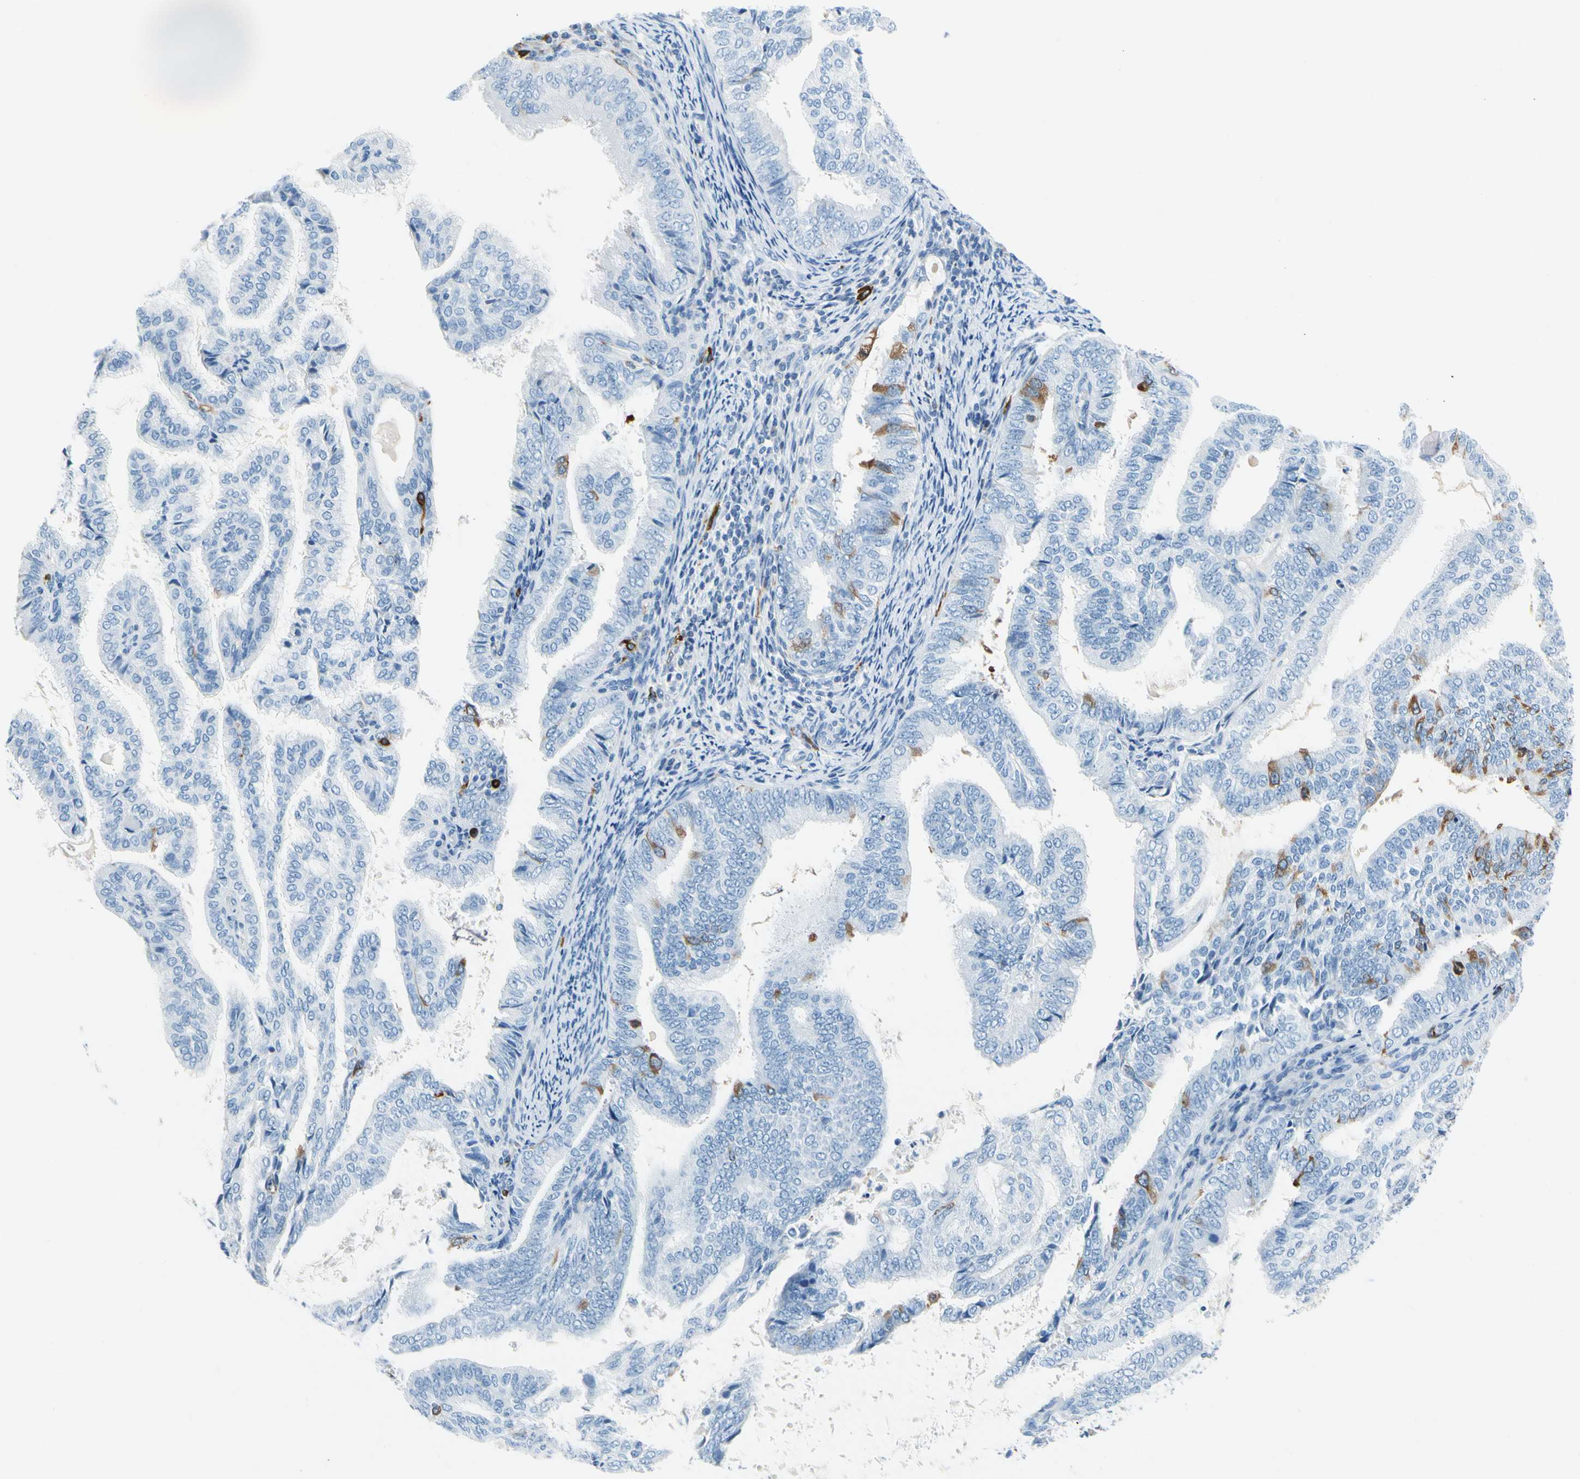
{"staining": {"intensity": "moderate", "quantity": "<25%", "location": "cytoplasmic/membranous"}, "tissue": "endometrial cancer", "cell_type": "Tumor cells", "image_type": "cancer", "snomed": [{"axis": "morphology", "description": "Adenocarcinoma, NOS"}, {"axis": "topography", "description": "Endometrium"}], "caption": "A histopathology image of human endometrial cancer (adenocarcinoma) stained for a protein reveals moderate cytoplasmic/membranous brown staining in tumor cells.", "gene": "TACC3", "patient": {"sex": "female", "age": 58}}